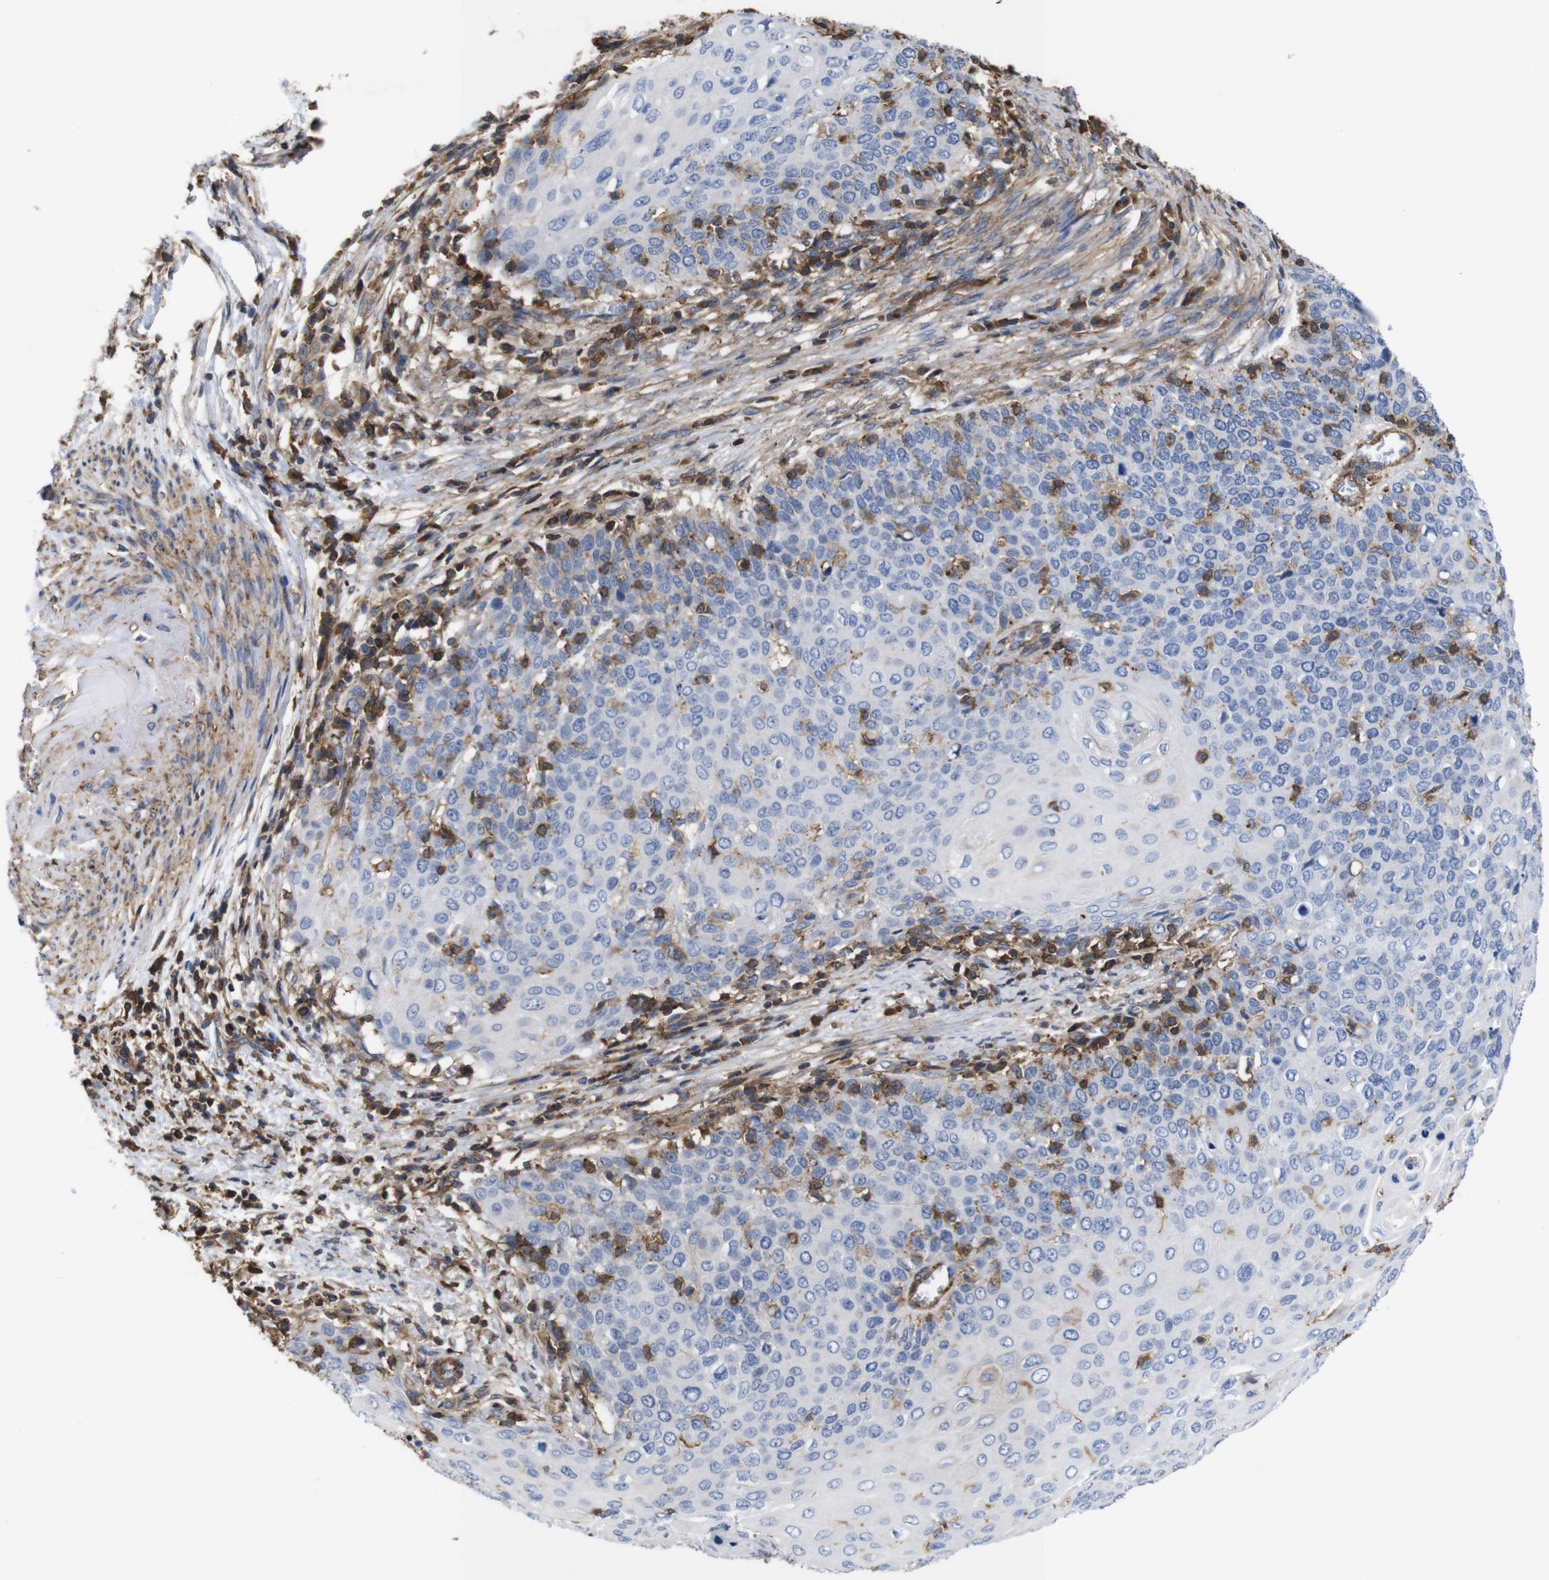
{"staining": {"intensity": "negative", "quantity": "none", "location": "none"}, "tissue": "cervical cancer", "cell_type": "Tumor cells", "image_type": "cancer", "snomed": [{"axis": "morphology", "description": "Squamous cell carcinoma, NOS"}, {"axis": "topography", "description": "Cervix"}], "caption": "High power microscopy photomicrograph of an immunohistochemistry (IHC) photomicrograph of cervical squamous cell carcinoma, revealing no significant expression in tumor cells.", "gene": "PI4KA", "patient": {"sex": "female", "age": 39}}